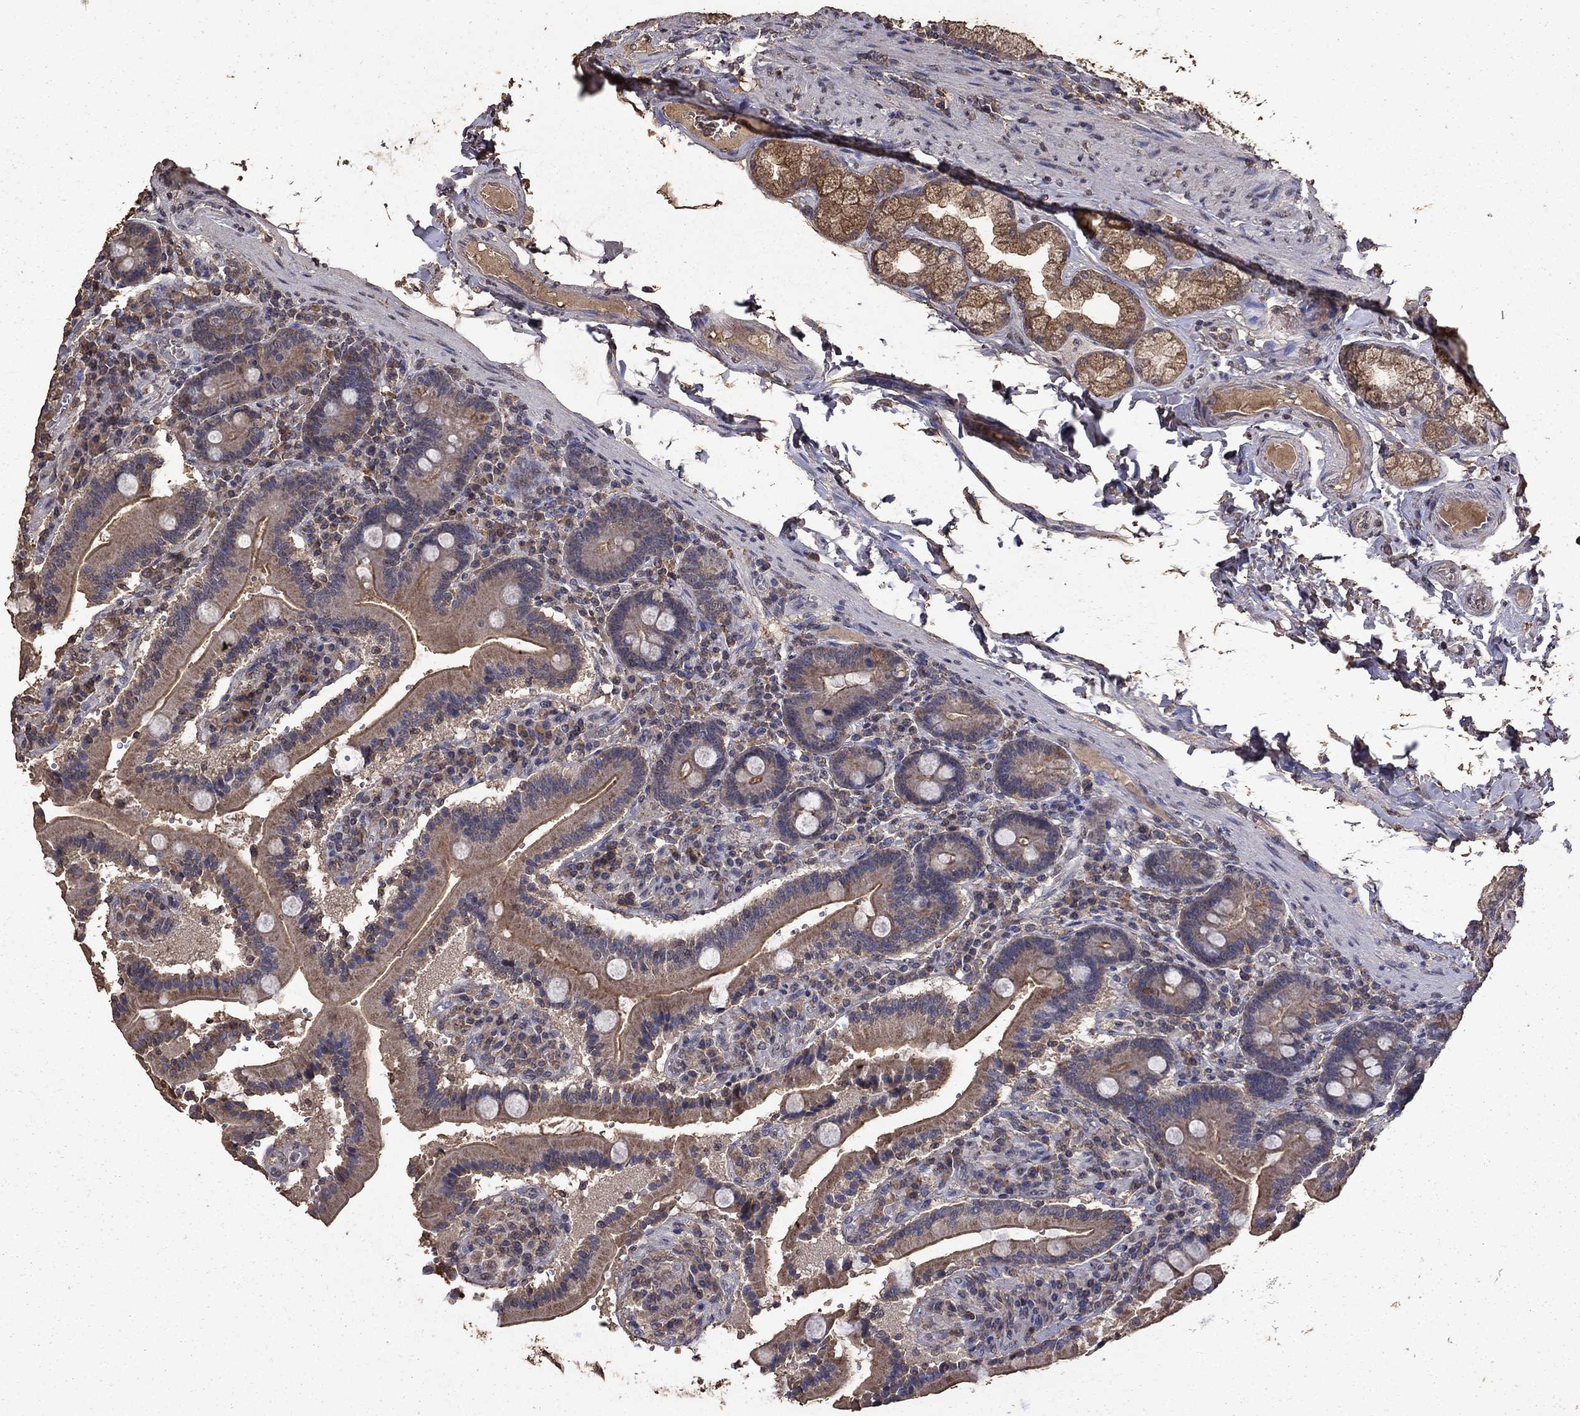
{"staining": {"intensity": "moderate", "quantity": "25%-75%", "location": "cytoplasmic/membranous"}, "tissue": "duodenum", "cell_type": "Glandular cells", "image_type": "normal", "snomed": [{"axis": "morphology", "description": "Normal tissue, NOS"}, {"axis": "topography", "description": "Duodenum"}], "caption": "Human duodenum stained for a protein (brown) displays moderate cytoplasmic/membranous positive expression in about 25%-75% of glandular cells.", "gene": "SERPINA5", "patient": {"sex": "female", "age": 62}}